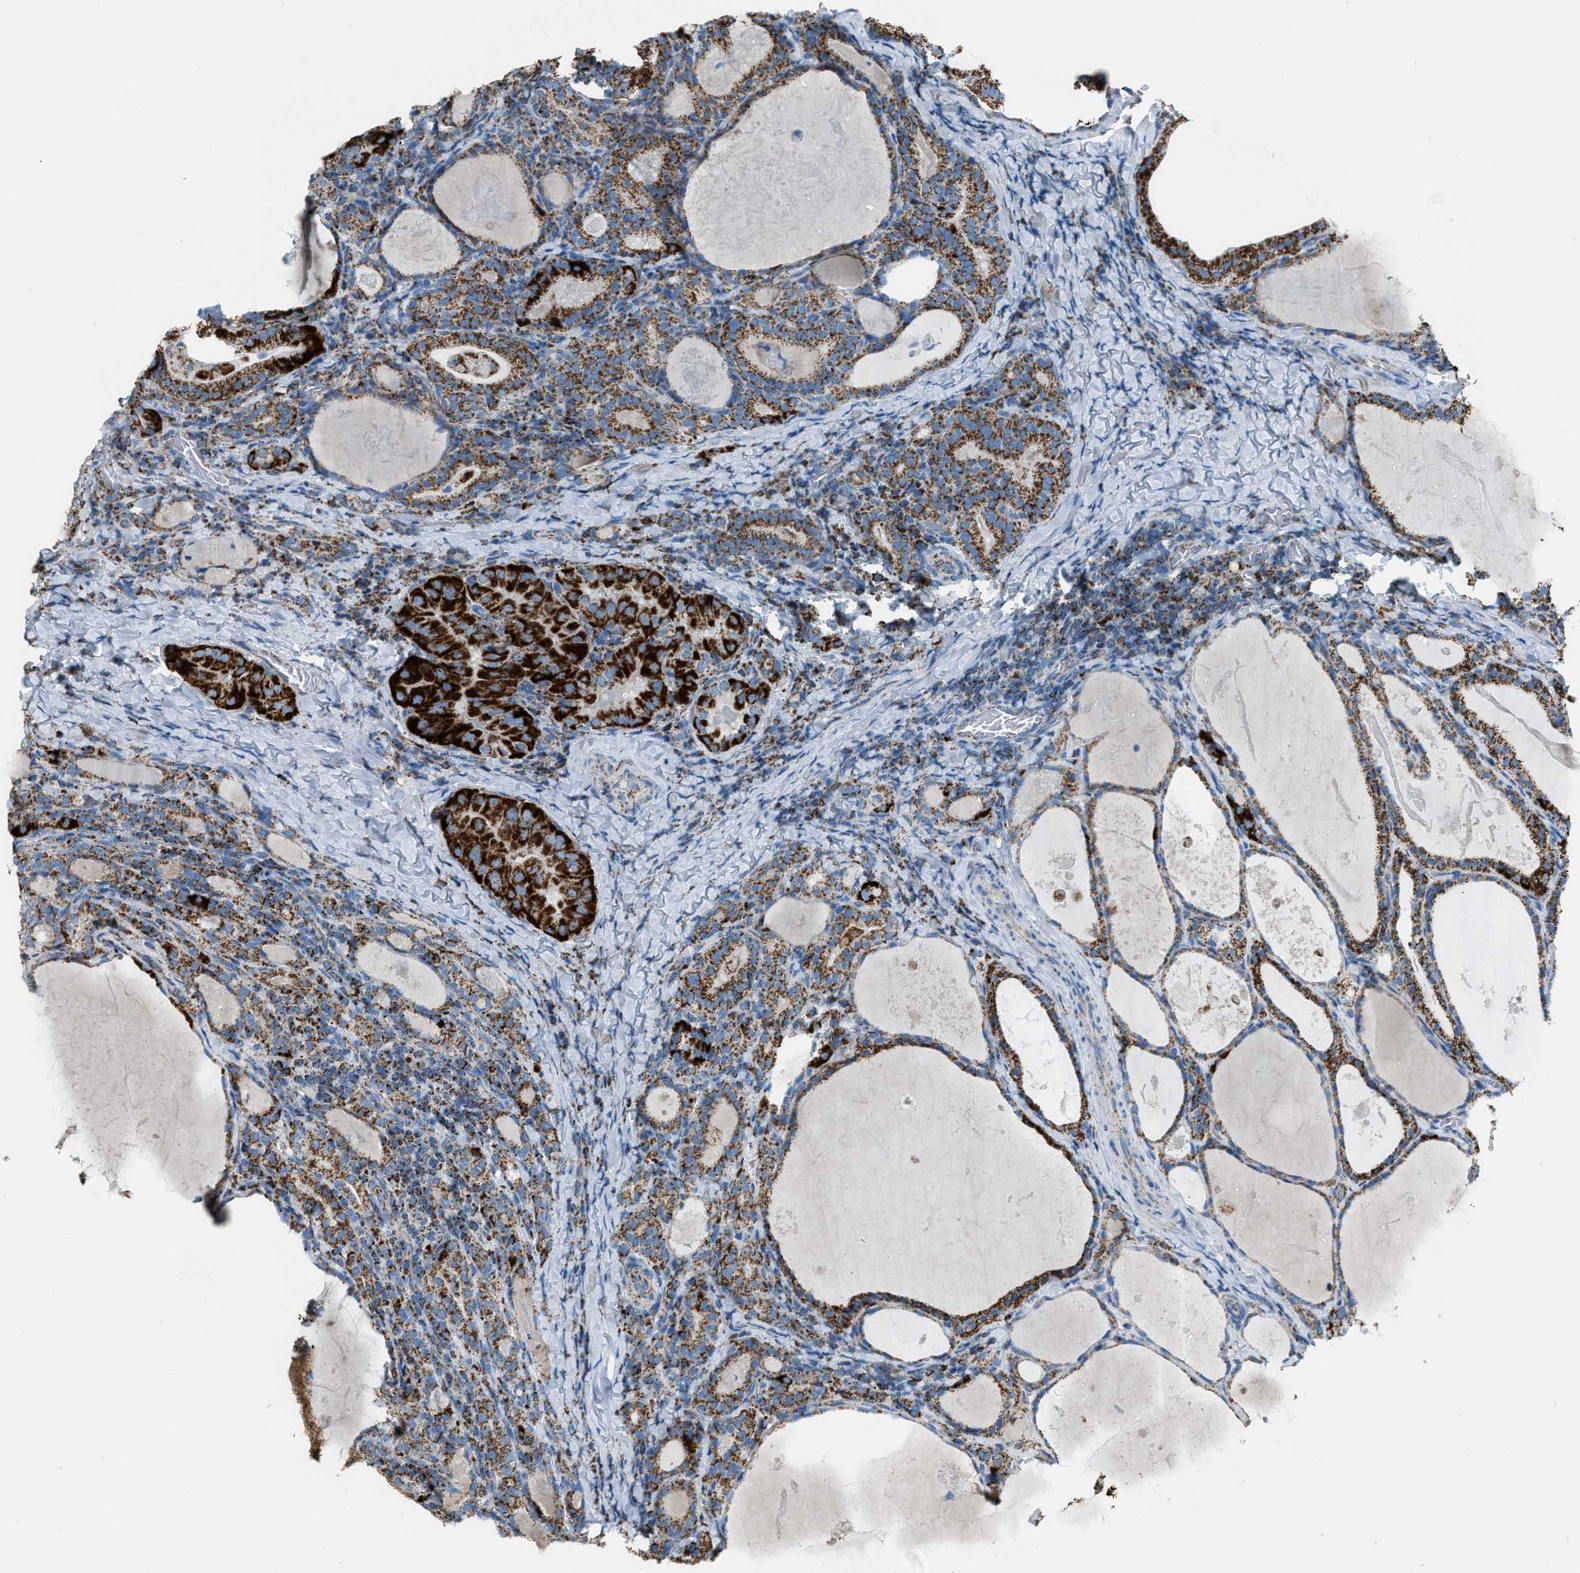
{"staining": {"intensity": "strong", "quantity": ">75%", "location": "cytoplasmic/membranous"}, "tissue": "thyroid cancer", "cell_type": "Tumor cells", "image_type": "cancer", "snomed": [{"axis": "morphology", "description": "Papillary adenocarcinoma, NOS"}, {"axis": "topography", "description": "Thyroid gland"}], "caption": "DAB immunohistochemical staining of papillary adenocarcinoma (thyroid) displays strong cytoplasmic/membranous protein staining in approximately >75% of tumor cells. (Brightfield microscopy of DAB IHC at high magnification).", "gene": "MDH2", "patient": {"sex": "female", "age": 42}}